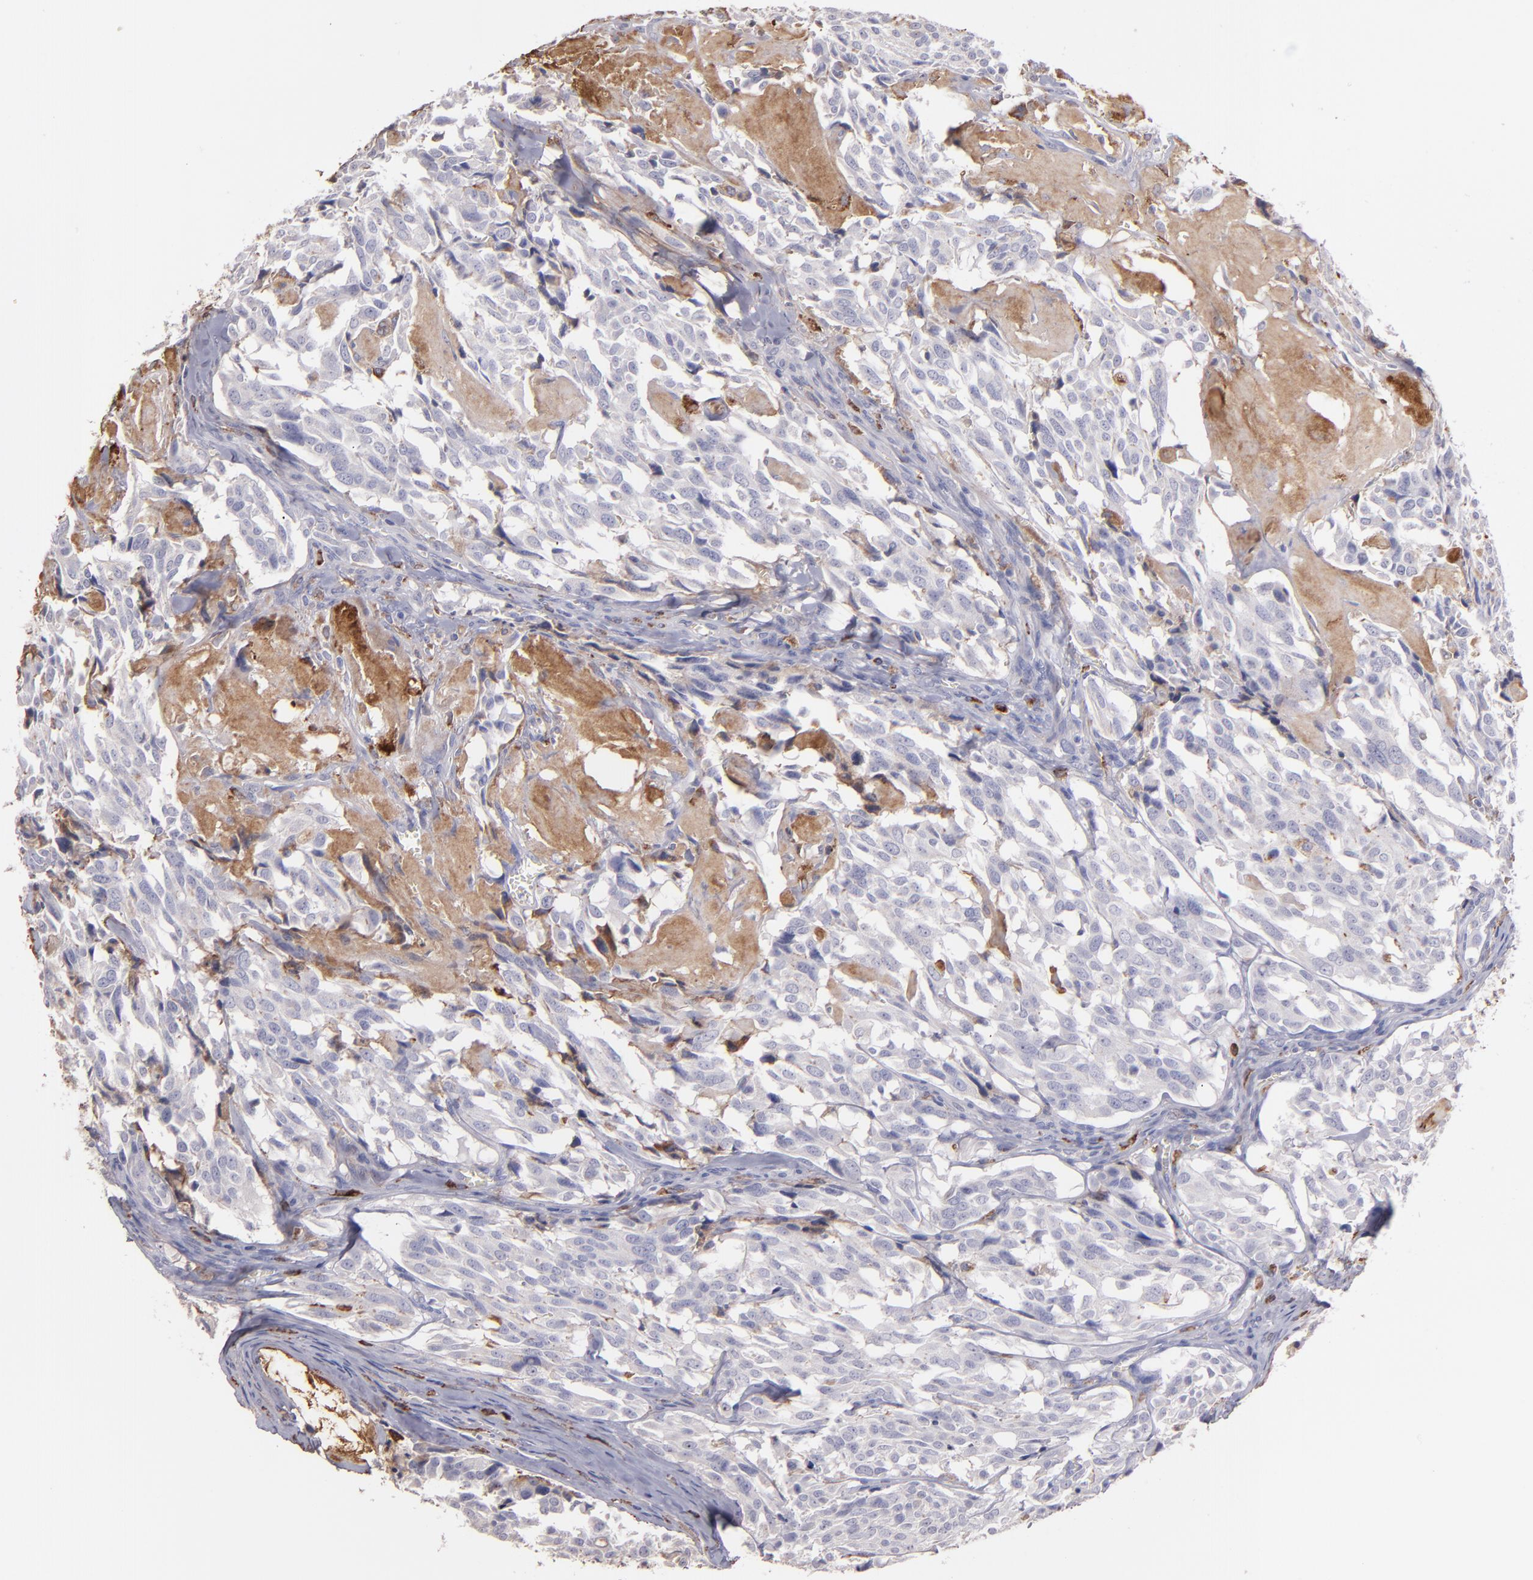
{"staining": {"intensity": "weak", "quantity": "<25%", "location": "cytoplasmic/membranous"}, "tissue": "thyroid cancer", "cell_type": "Tumor cells", "image_type": "cancer", "snomed": [{"axis": "morphology", "description": "Carcinoma, NOS"}, {"axis": "morphology", "description": "Carcinoid, malignant, NOS"}, {"axis": "topography", "description": "Thyroid gland"}], "caption": "Immunohistochemistry of thyroid carcinoma demonstrates no expression in tumor cells.", "gene": "C1QA", "patient": {"sex": "male", "age": 33}}